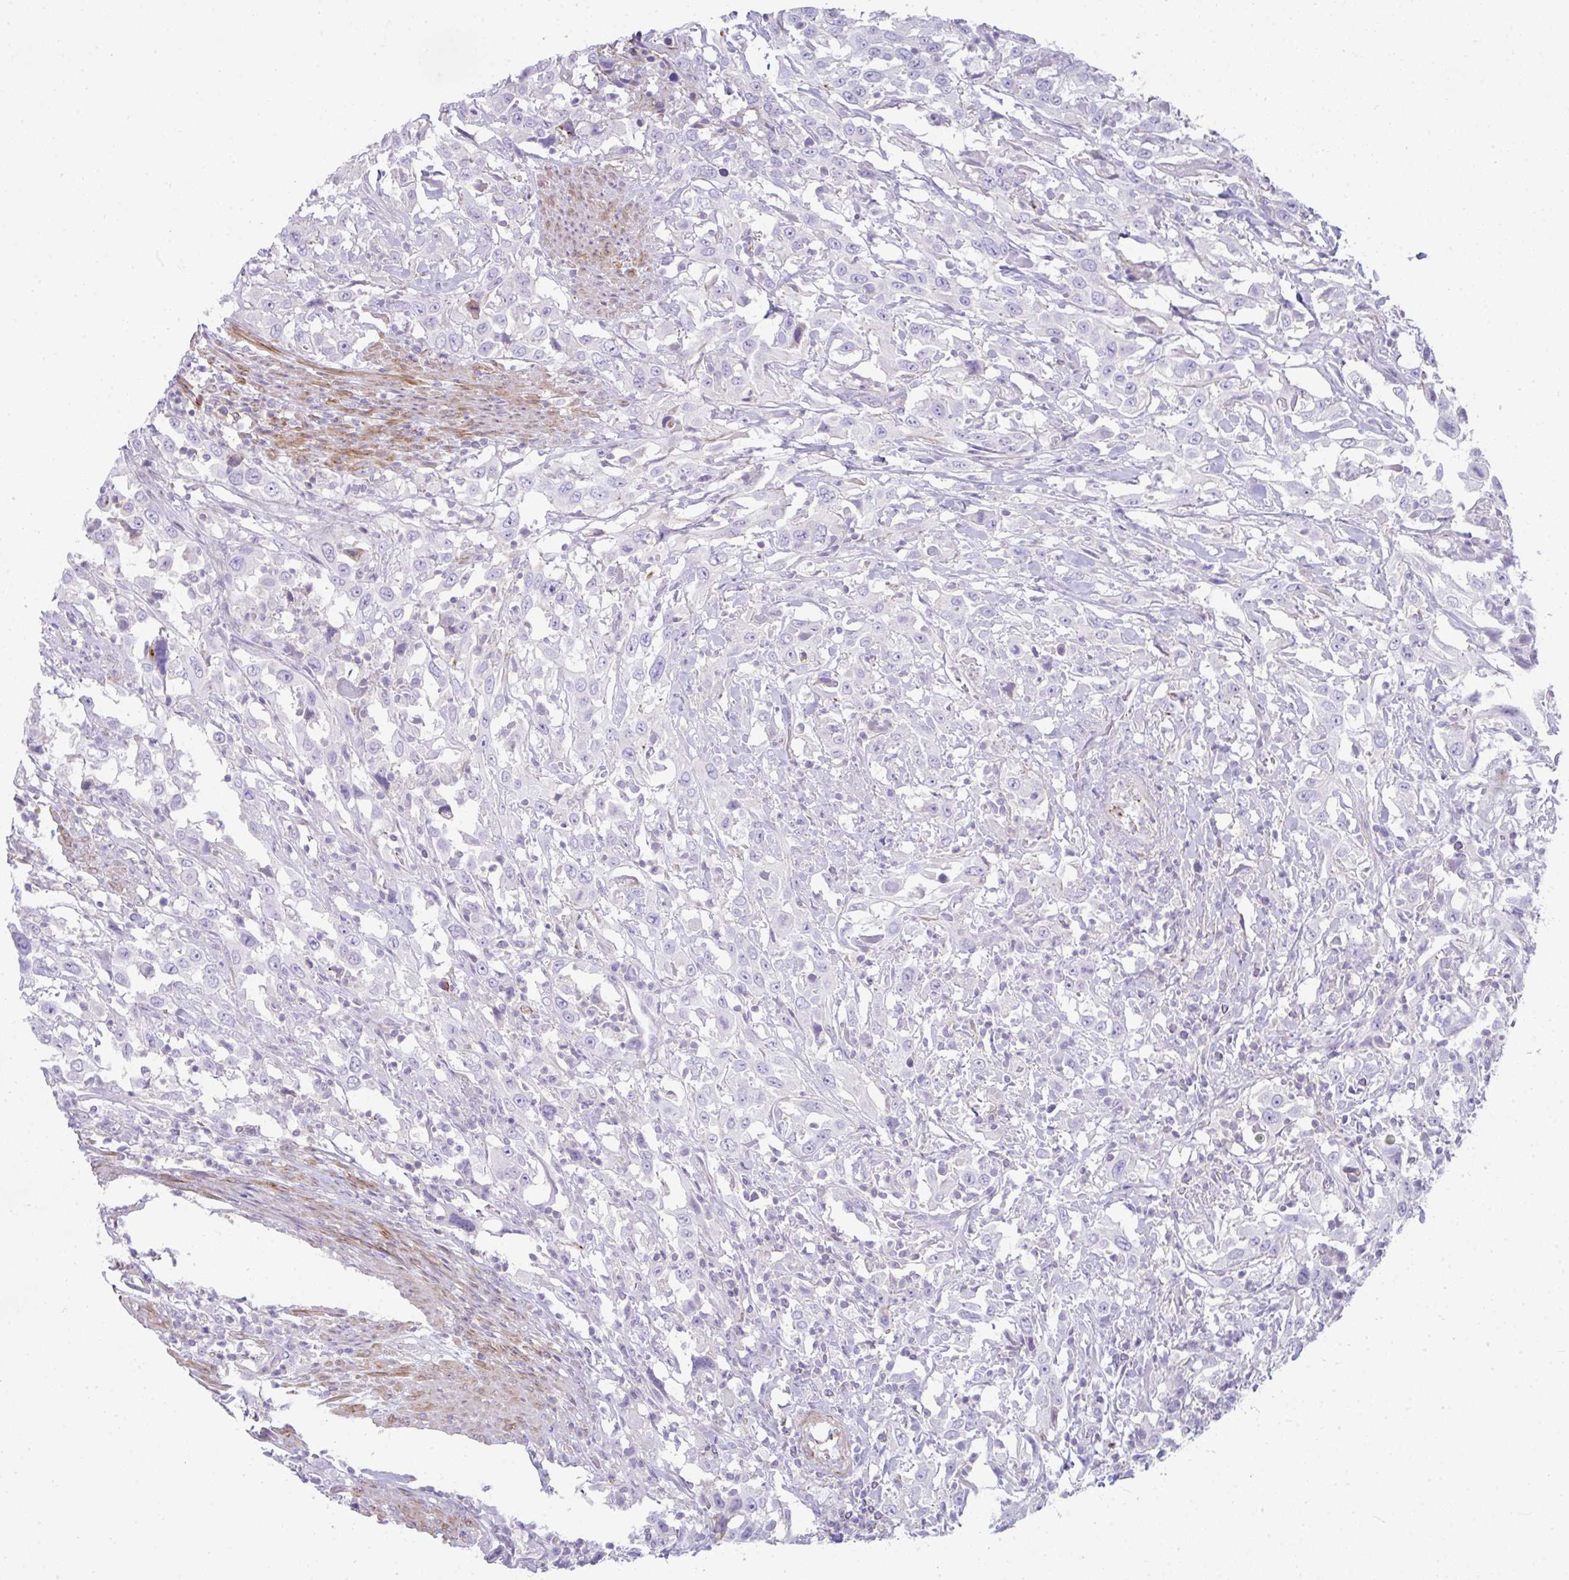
{"staining": {"intensity": "negative", "quantity": "none", "location": "none"}, "tissue": "urothelial cancer", "cell_type": "Tumor cells", "image_type": "cancer", "snomed": [{"axis": "morphology", "description": "Urothelial carcinoma, High grade"}, {"axis": "topography", "description": "Urinary bladder"}], "caption": "High power microscopy photomicrograph of an immunohistochemistry photomicrograph of urothelial cancer, revealing no significant staining in tumor cells.", "gene": "CDRT15", "patient": {"sex": "male", "age": 61}}